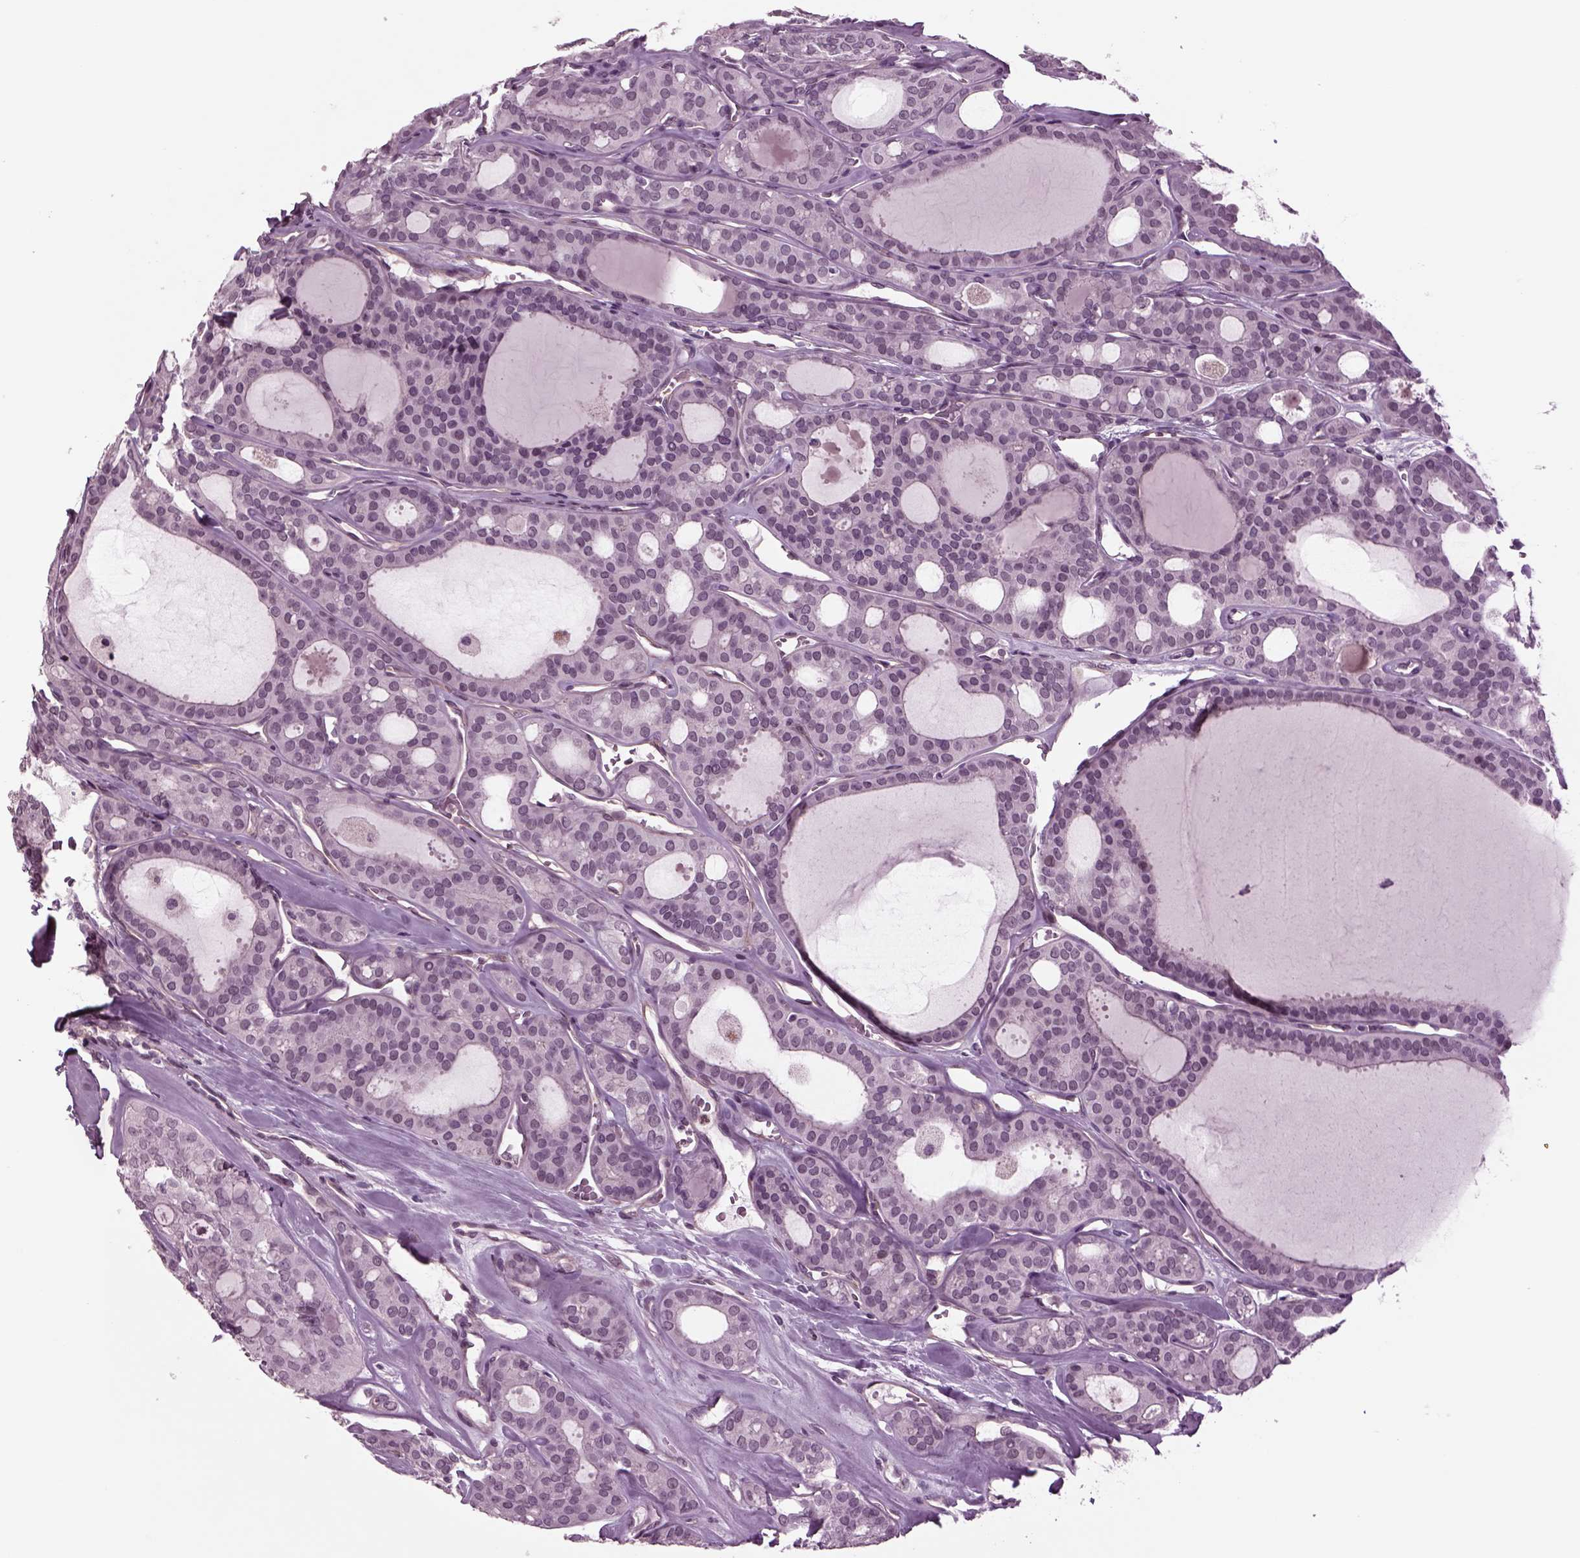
{"staining": {"intensity": "negative", "quantity": "none", "location": "none"}, "tissue": "thyroid cancer", "cell_type": "Tumor cells", "image_type": "cancer", "snomed": [{"axis": "morphology", "description": "Follicular adenoma carcinoma, NOS"}, {"axis": "topography", "description": "Thyroid gland"}], "caption": "IHC of thyroid follicular adenoma carcinoma reveals no expression in tumor cells. Brightfield microscopy of IHC stained with DAB (brown) and hematoxylin (blue), captured at high magnification.", "gene": "ODF3", "patient": {"sex": "male", "age": 75}}